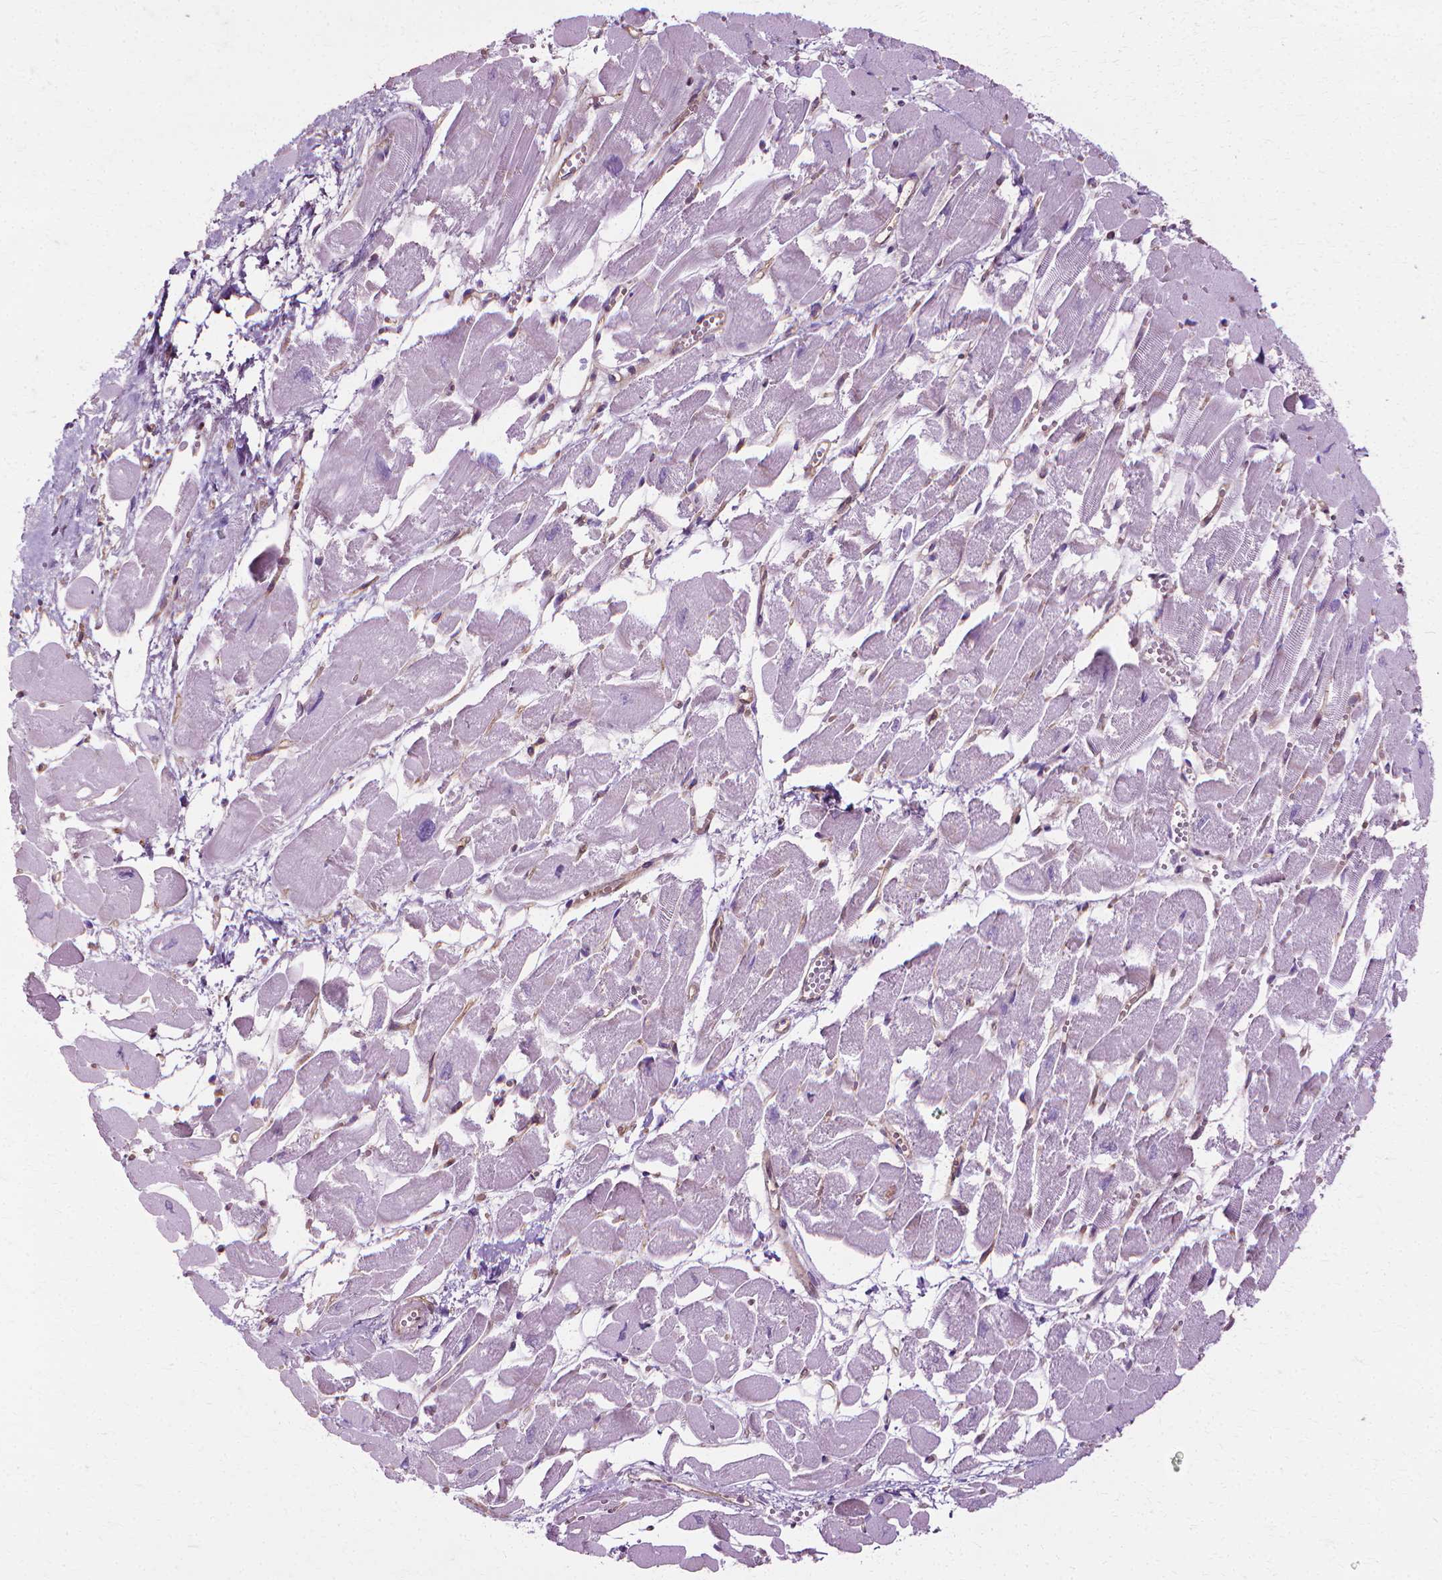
{"staining": {"intensity": "negative", "quantity": "none", "location": "none"}, "tissue": "heart muscle", "cell_type": "Cardiomyocytes", "image_type": "normal", "snomed": [{"axis": "morphology", "description": "Normal tissue, NOS"}, {"axis": "topography", "description": "Heart"}], "caption": "IHC of unremarkable human heart muscle demonstrates no positivity in cardiomyocytes. (DAB (3,3'-diaminobenzidine) IHC, high magnification).", "gene": "CFAP157", "patient": {"sex": "female", "age": 52}}